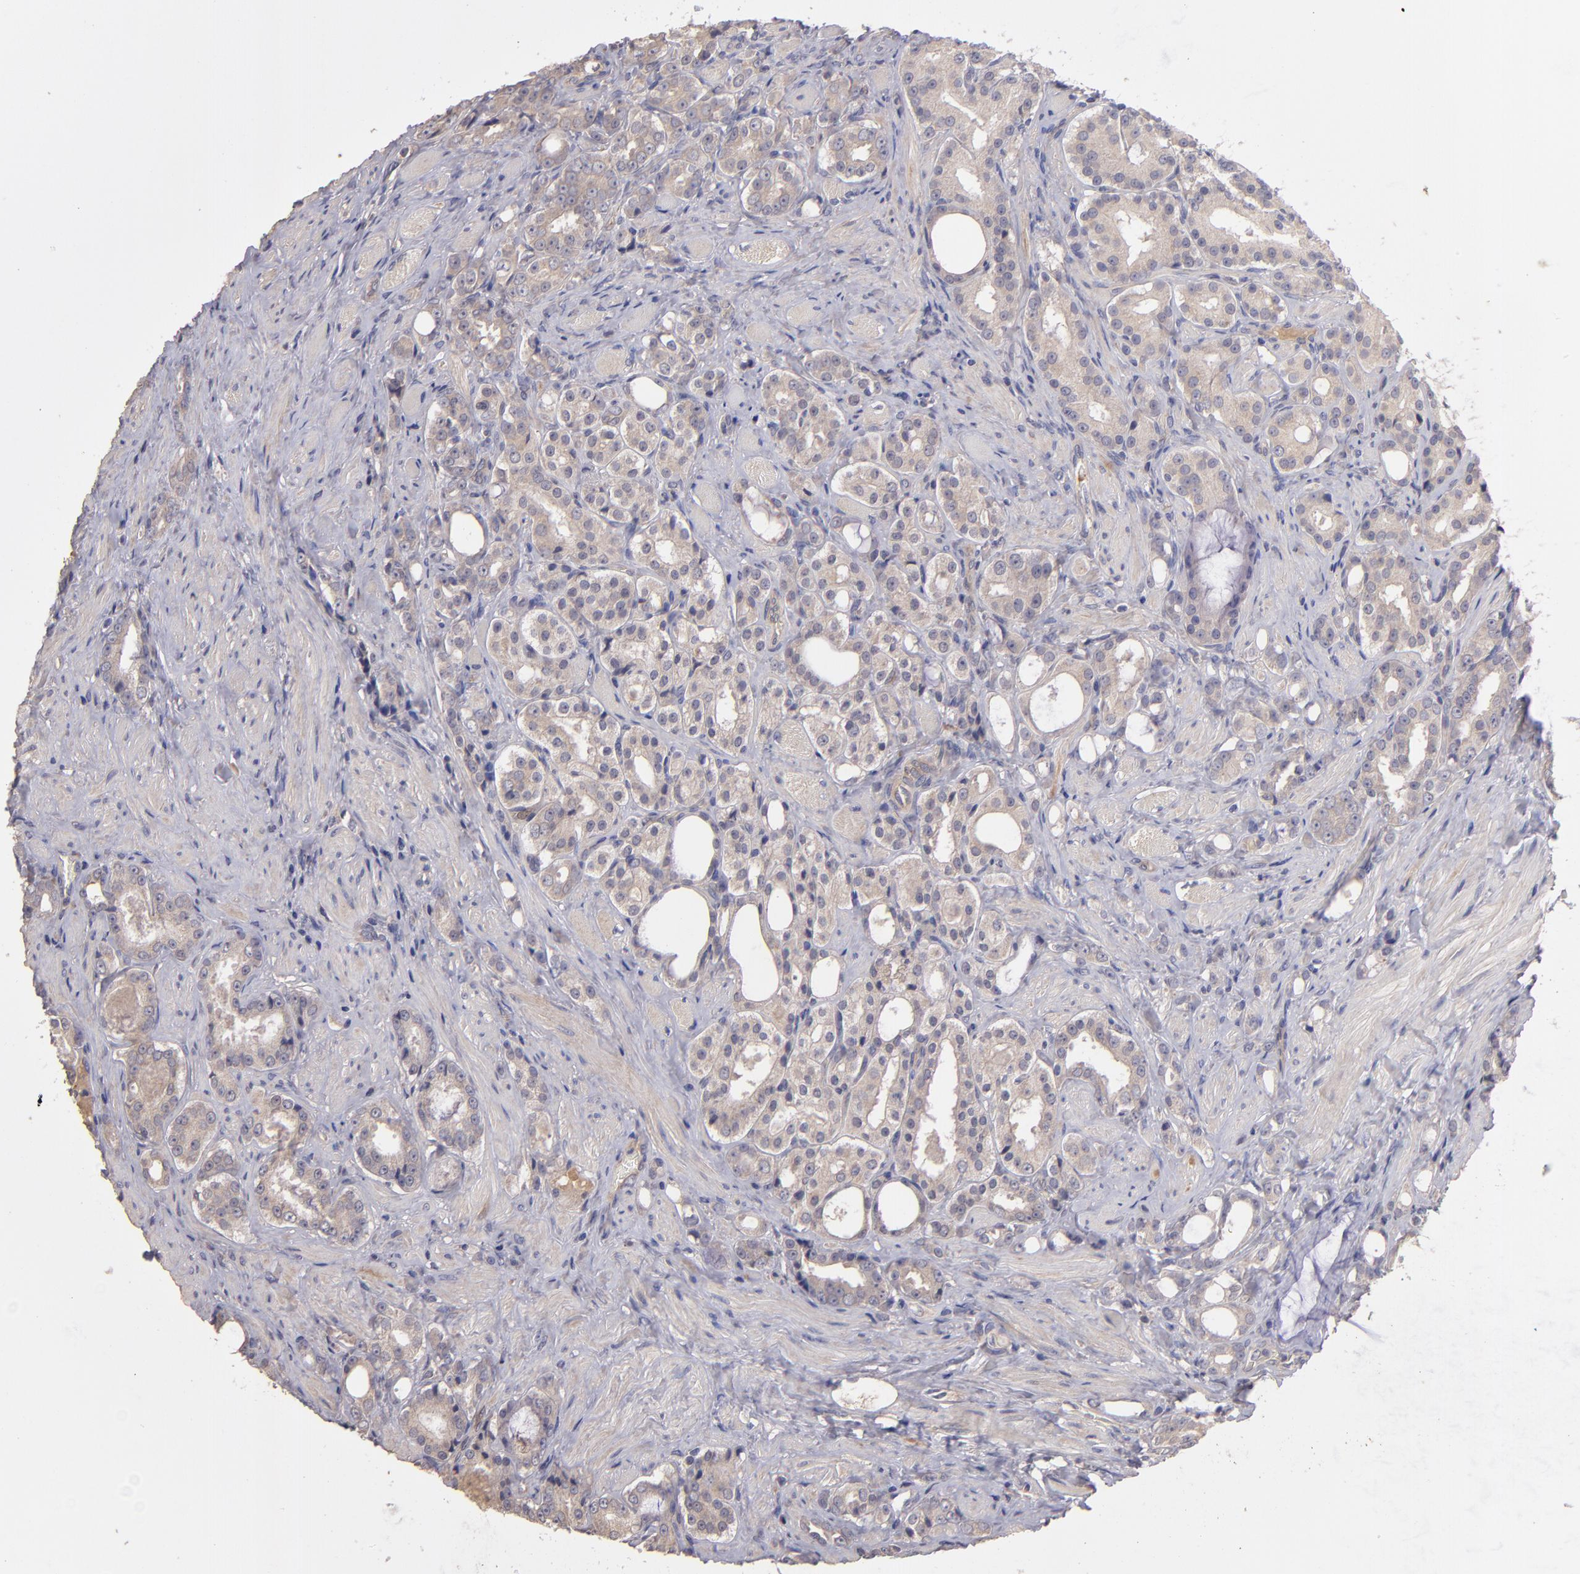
{"staining": {"intensity": "weak", "quantity": "25%-75%", "location": "cytoplasmic/membranous"}, "tissue": "prostate cancer", "cell_type": "Tumor cells", "image_type": "cancer", "snomed": [{"axis": "morphology", "description": "Adenocarcinoma, Medium grade"}, {"axis": "topography", "description": "Prostate"}], "caption": "A high-resolution micrograph shows immunohistochemistry staining of prostate medium-grade adenocarcinoma, which shows weak cytoplasmic/membranous positivity in about 25%-75% of tumor cells.", "gene": "GNAZ", "patient": {"sex": "male", "age": 60}}